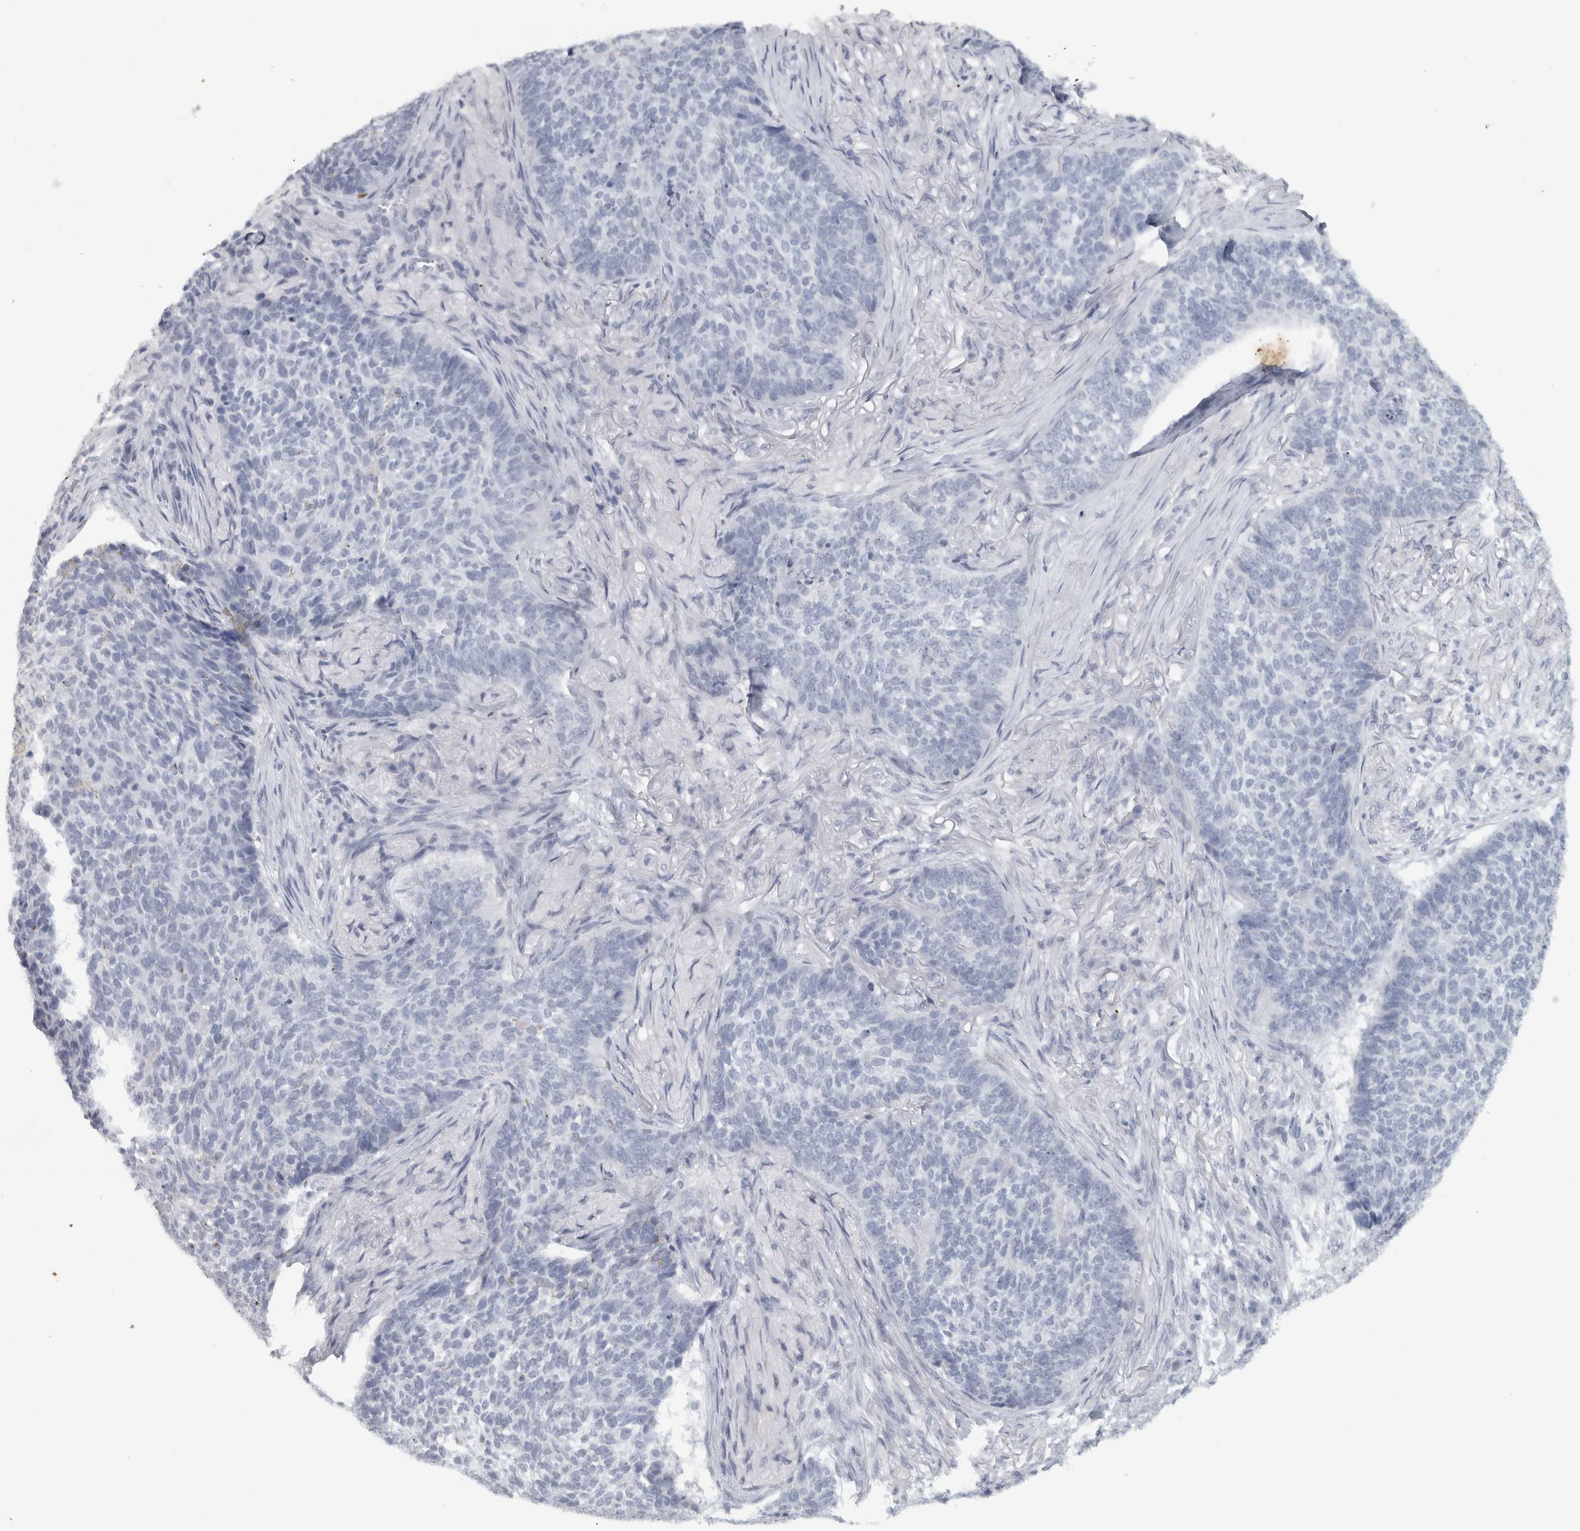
{"staining": {"intensity": "negative", "quantity": "none", "location": "none"}, "tissue": "skin cancer", "cell_type": "Tumor cells", "image_type": "cancer", "snomed": [{"axis": "morphology", "description": "Basal cell carcinoma"}, {"axis": "topography", "description": "Skin"}], "caption": "Immunohistochemistry (IHC) image of human skin cancer (basal cell carcinoma) stained for a protein (brown), which displays no staining in tumor cells.", "gene": "PTPRN2", "patient": {"sex": "male", "age": 85}}